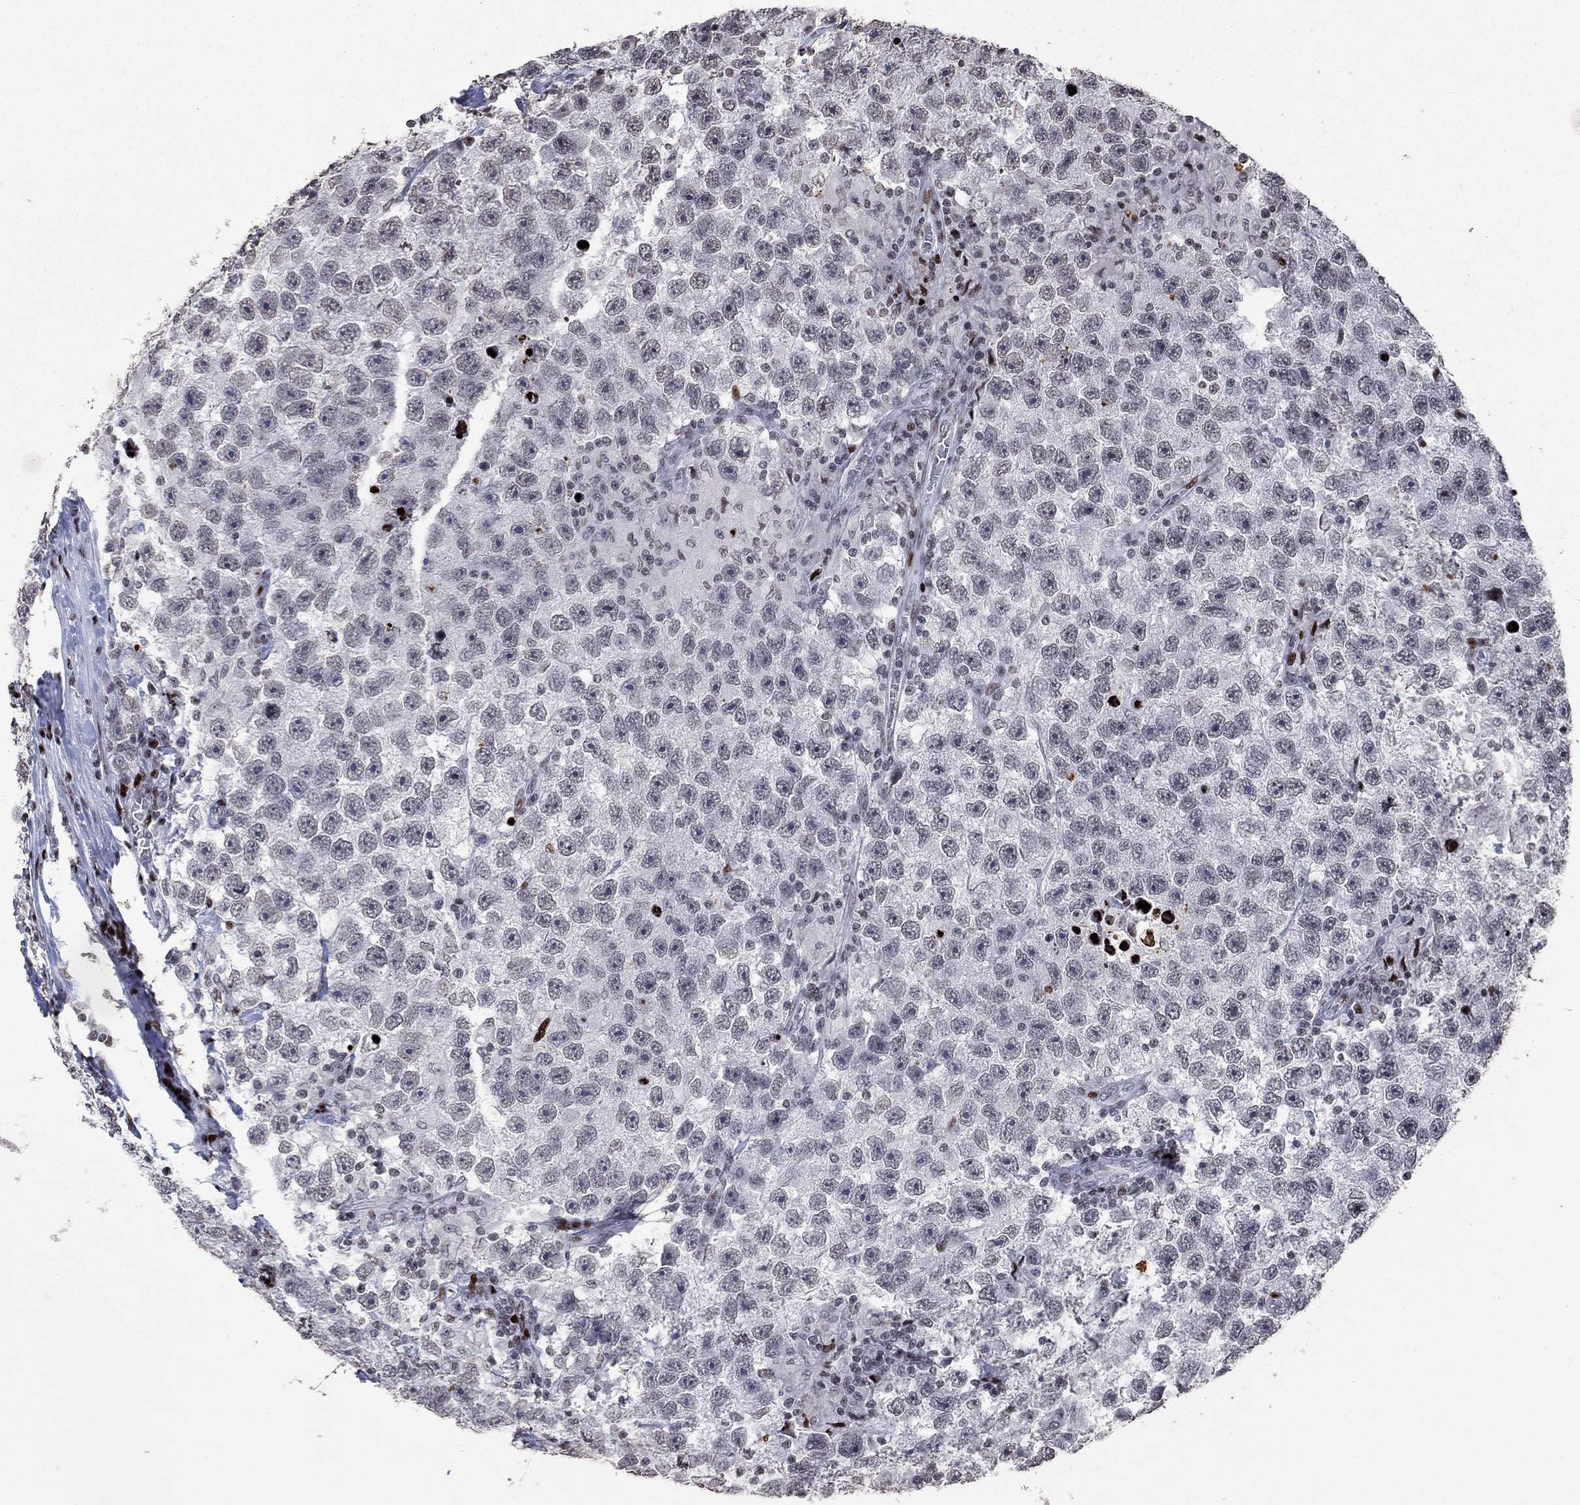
{"staining": {"intensity": "negative", "quantity": "none", "location": "none"}, "tissue": "testis cancer", "cell_type": "Tumor cells", "image_type": "cancer", "snomed": [{"axis": "morphology", "description": "Seminoma, NOS"}, {"axis": "topography", "description": "Testis"}], "caption": "Immunohistochemistry (IHC) histopathology image of human testis cancer stained for a protein (brown), which exhibits no expression in tumor cells. Nuclei are stained in blue.", "gene": "SRSF3", "patient": {"sex": "male", "age": 26}}